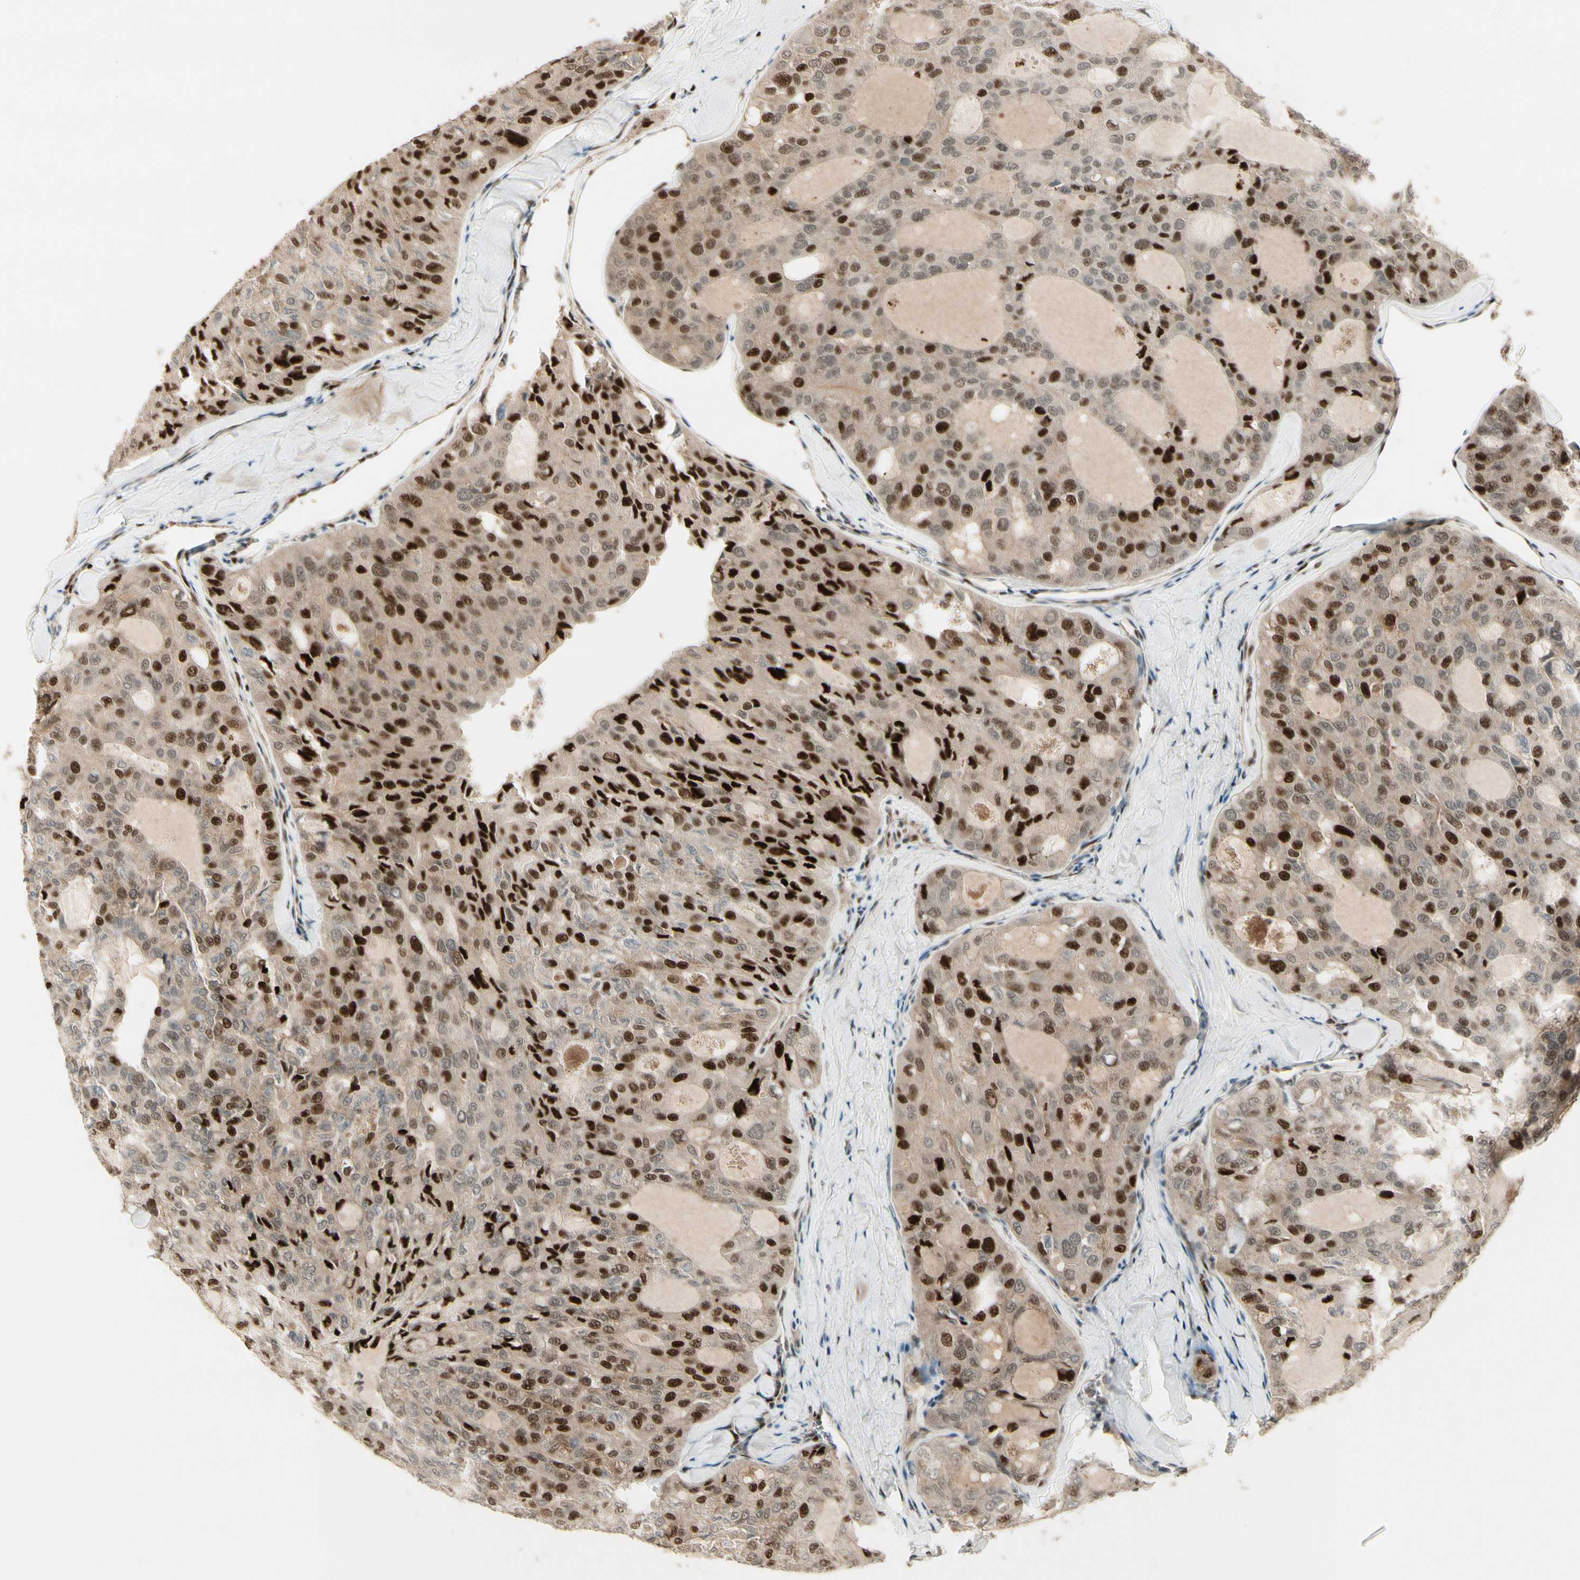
{"staining": {"intensity": "strong", "quantity": ">75%", "location": "nuclear"}, "tissue": "thyroid cancer", "cell_type": "Tumor cells", "image_type": "cancer", "snomed": [{"axis": "morphology", "description": "Follicular adenoma carcinoma, NOS"}, {"axis": "topography", "description": "Thyroid gland"}], "caption": "Immunohistochemistry staining of thyroid cancer, which shows high levels of strong nuclear staining in about >75% of tumor cells indicating strong nuclear protein positivity. The staining was performed using DAB (3,3'-diaminobenzidine) (brown) for protein detection and nuclei were counterstained in hematoxylin (blue).", "gene": "CDK11A", "patient": {"sex": "male", "age": 75}}